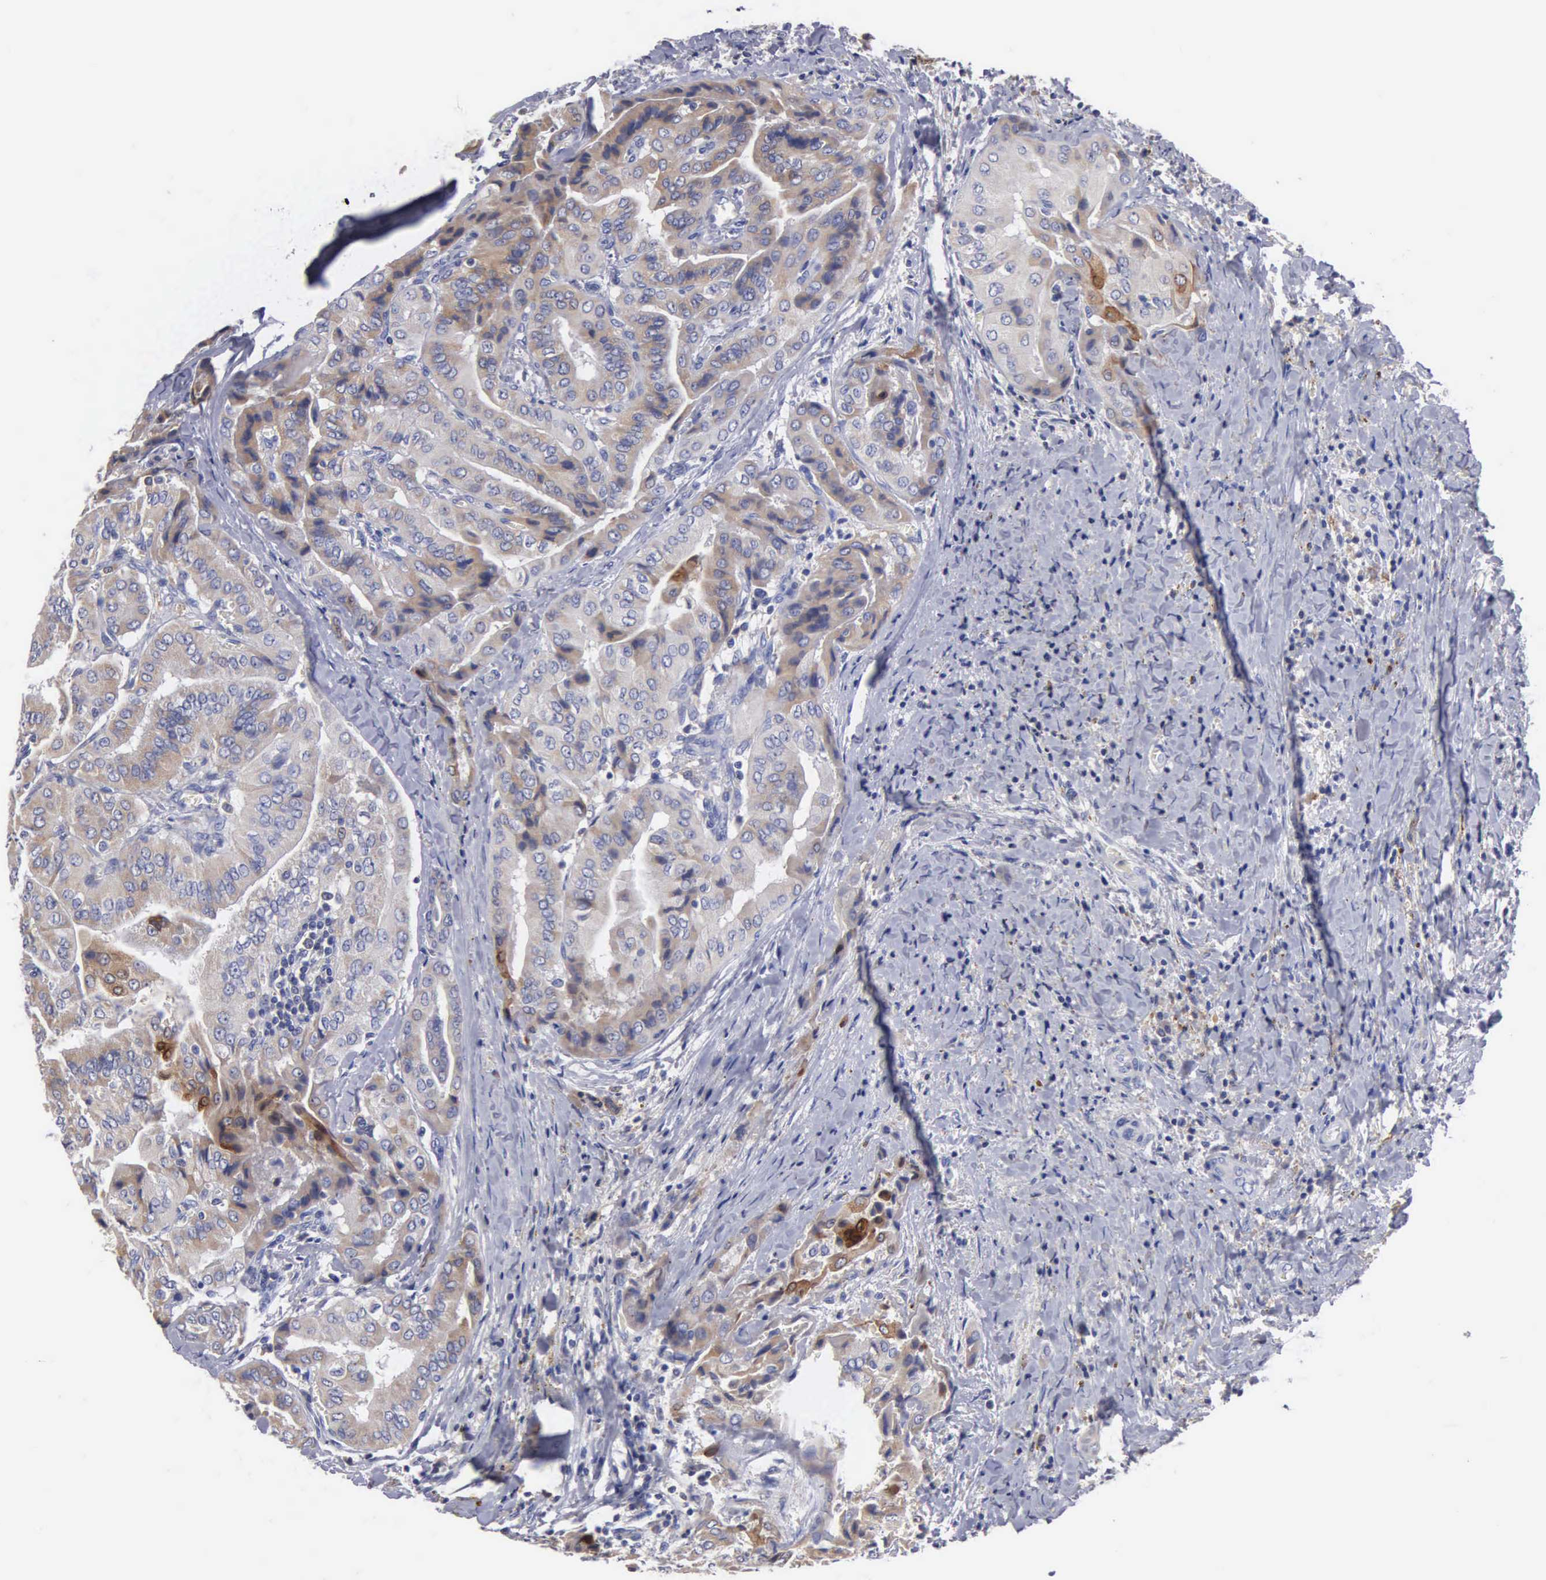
{"staining": {"intensity": "moderate", "quantity": "25%-75%", "location": "cytoplasmic/membranous"}, "tissue": "thyroid cancer", "cell_type": "Tumor cells", "image_type": "cancer", "snomed": [{"axis": "morphology", "description": "Papillary adenocarcinoma, NOS"}, {"axis": "topography", "description": "Thyroid gland"}], "caption": "Human thyroid cancer (papillary adenocarcinoma) stained with a brown dye shows moderate cytoplasmic/membranous positive expression in about 25%-75% of tumor cells.", "gene": "PTGS2", "patient": {"sex": "female", "age": 71}}